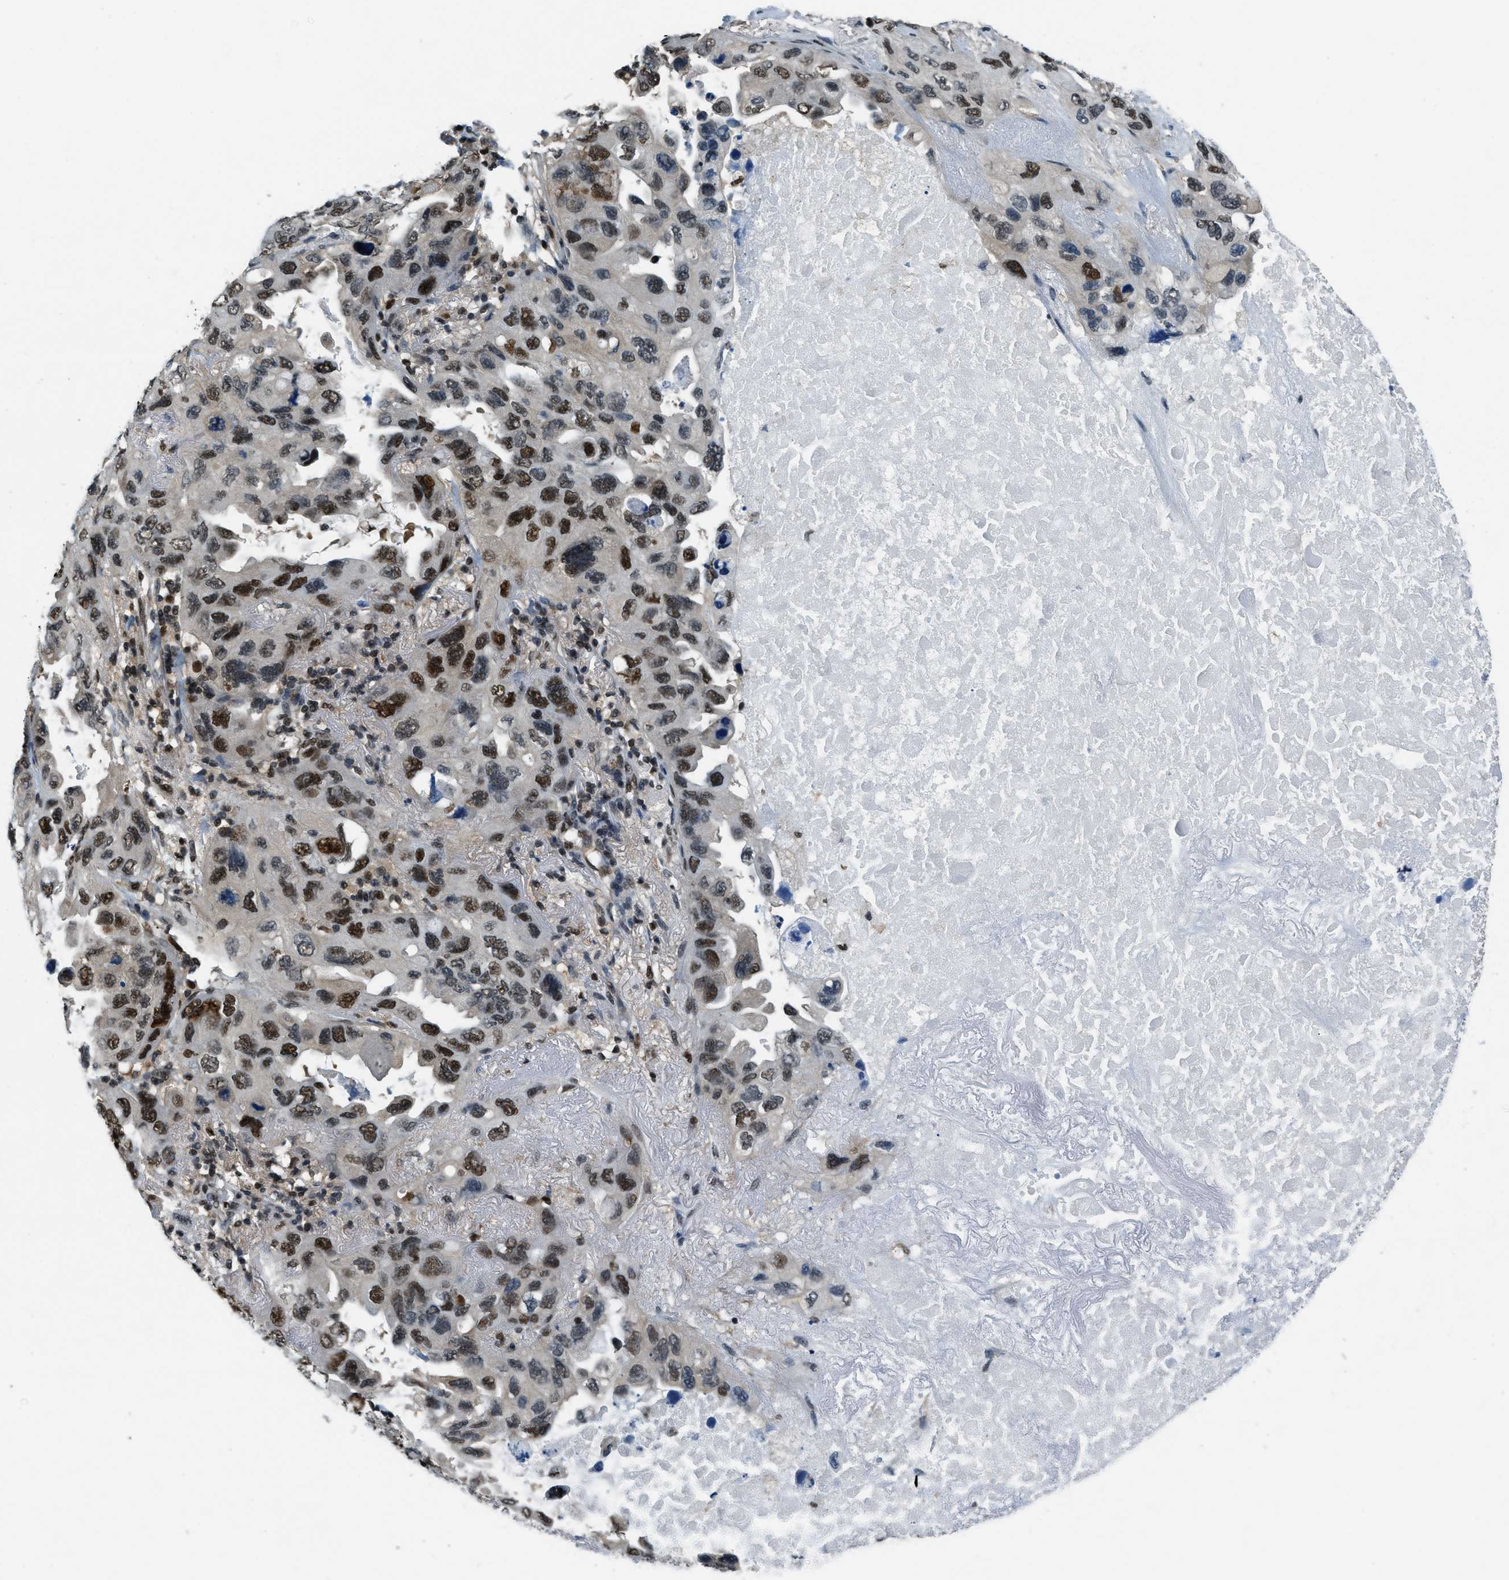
{"staining": {"intensity": "strong", "quantity": ">75%", "location": "nuclear"}, "tissue": "lung cancer", "cell_type": "Tumor cells", "image_type": "cancer", "snomed": [{"axis": "morphology", "description": "Squamous cell carcinoma, NOS"}, {"axis": "topography", "description": "Lung"}], "caption": "Tumor cells display high levels of strong nuclear staining in approximately >75% of cells in human lung squamous cell carcinoma.", "gene": "OGFR", "patient": {"sex": "female", "age": 73}}